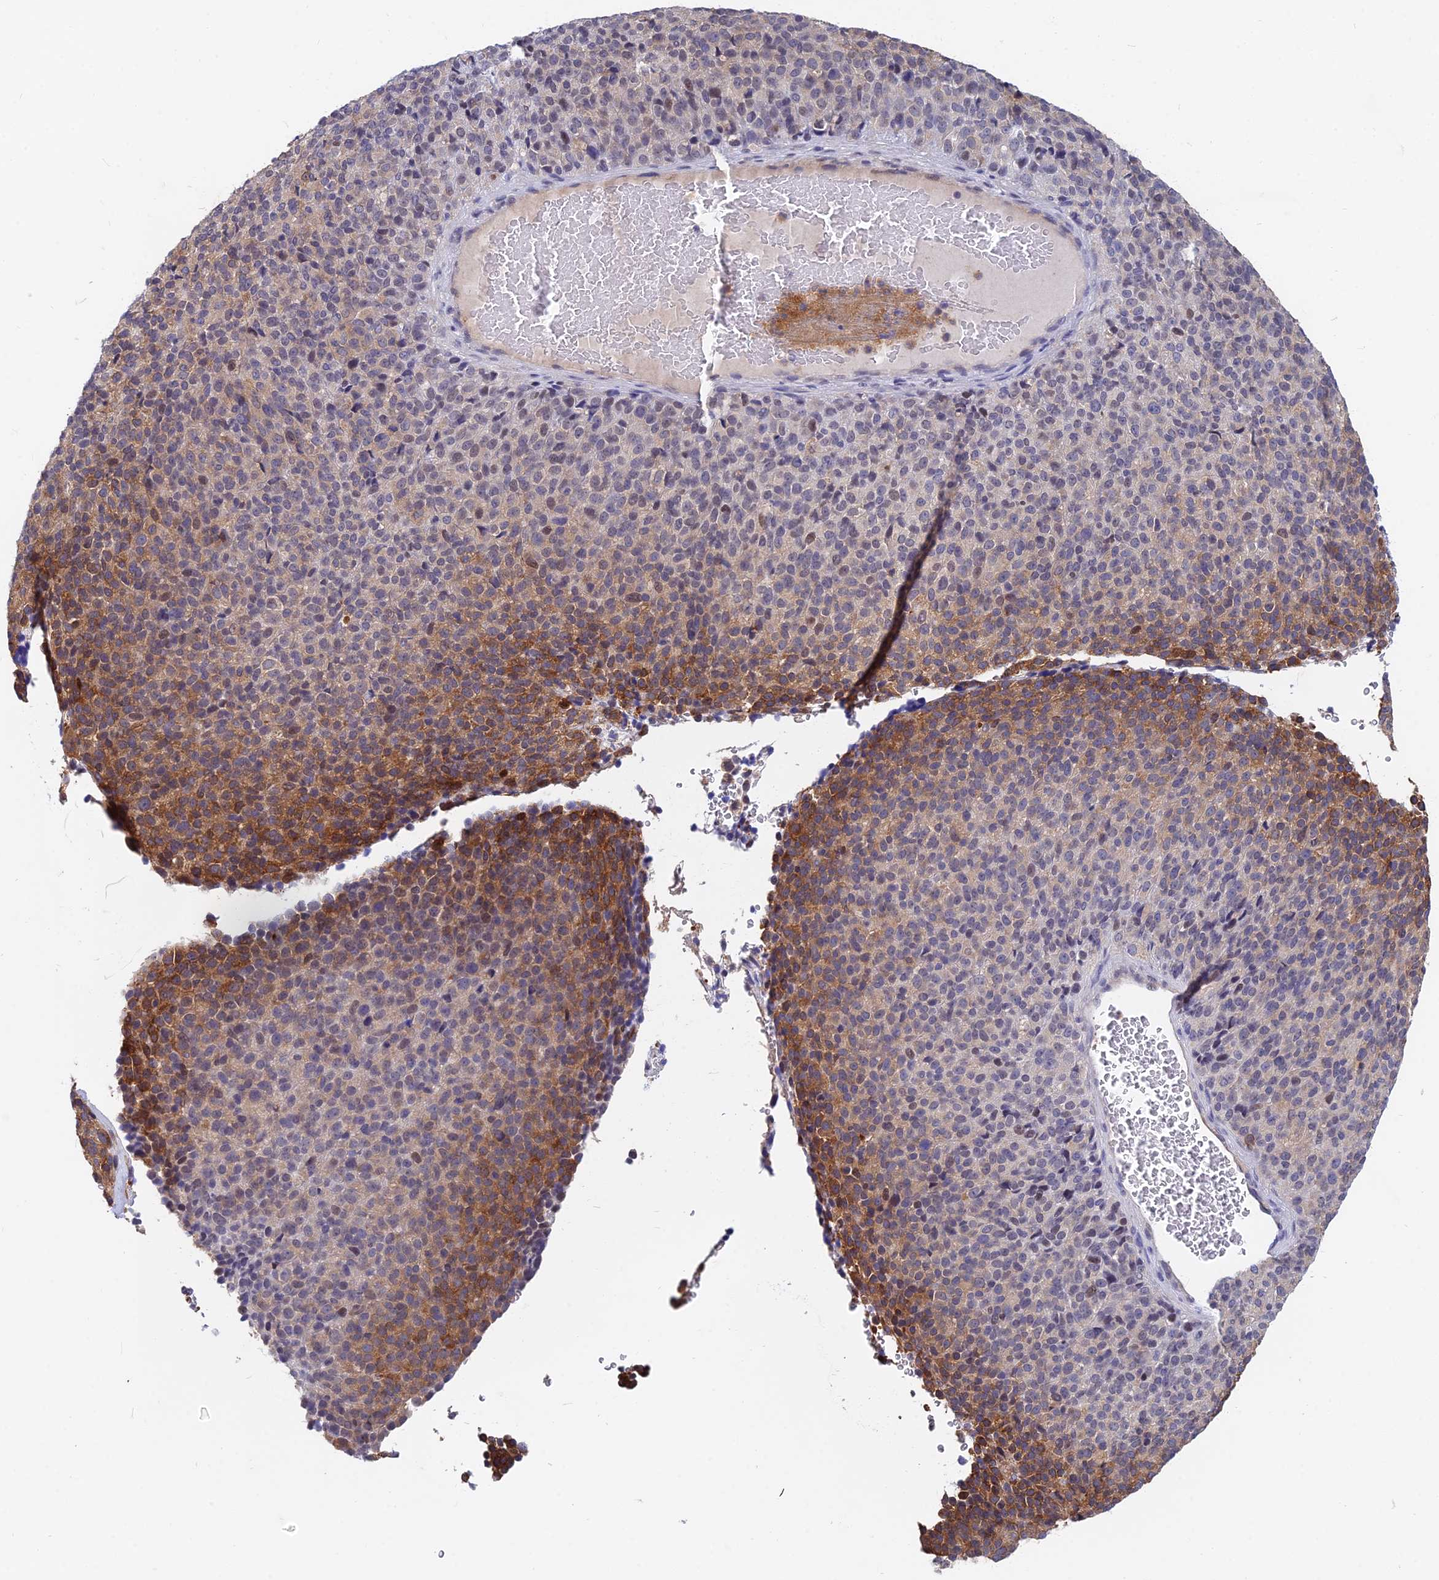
{"staining": {"intensity": "strong", "quantity": "25%-75%", "location": "cytoplasmic/membranous"}, "tissue": "melanoma", "cell_type": "Tumor cells", "image_type": "cancer", "snomed": [{"axis": "morphology", "description": "Malignant melanoma, Metastatic site"}, {"axis": "topography", "description": "Brain"}], "caption": "Protein analysis of melanoma tissue shows strong cytoplasmic/membranous expression in about 25%-75% of tumor cells.", "gene": "B3GALT4", "patient": {"sex": "female", "age": 56}}